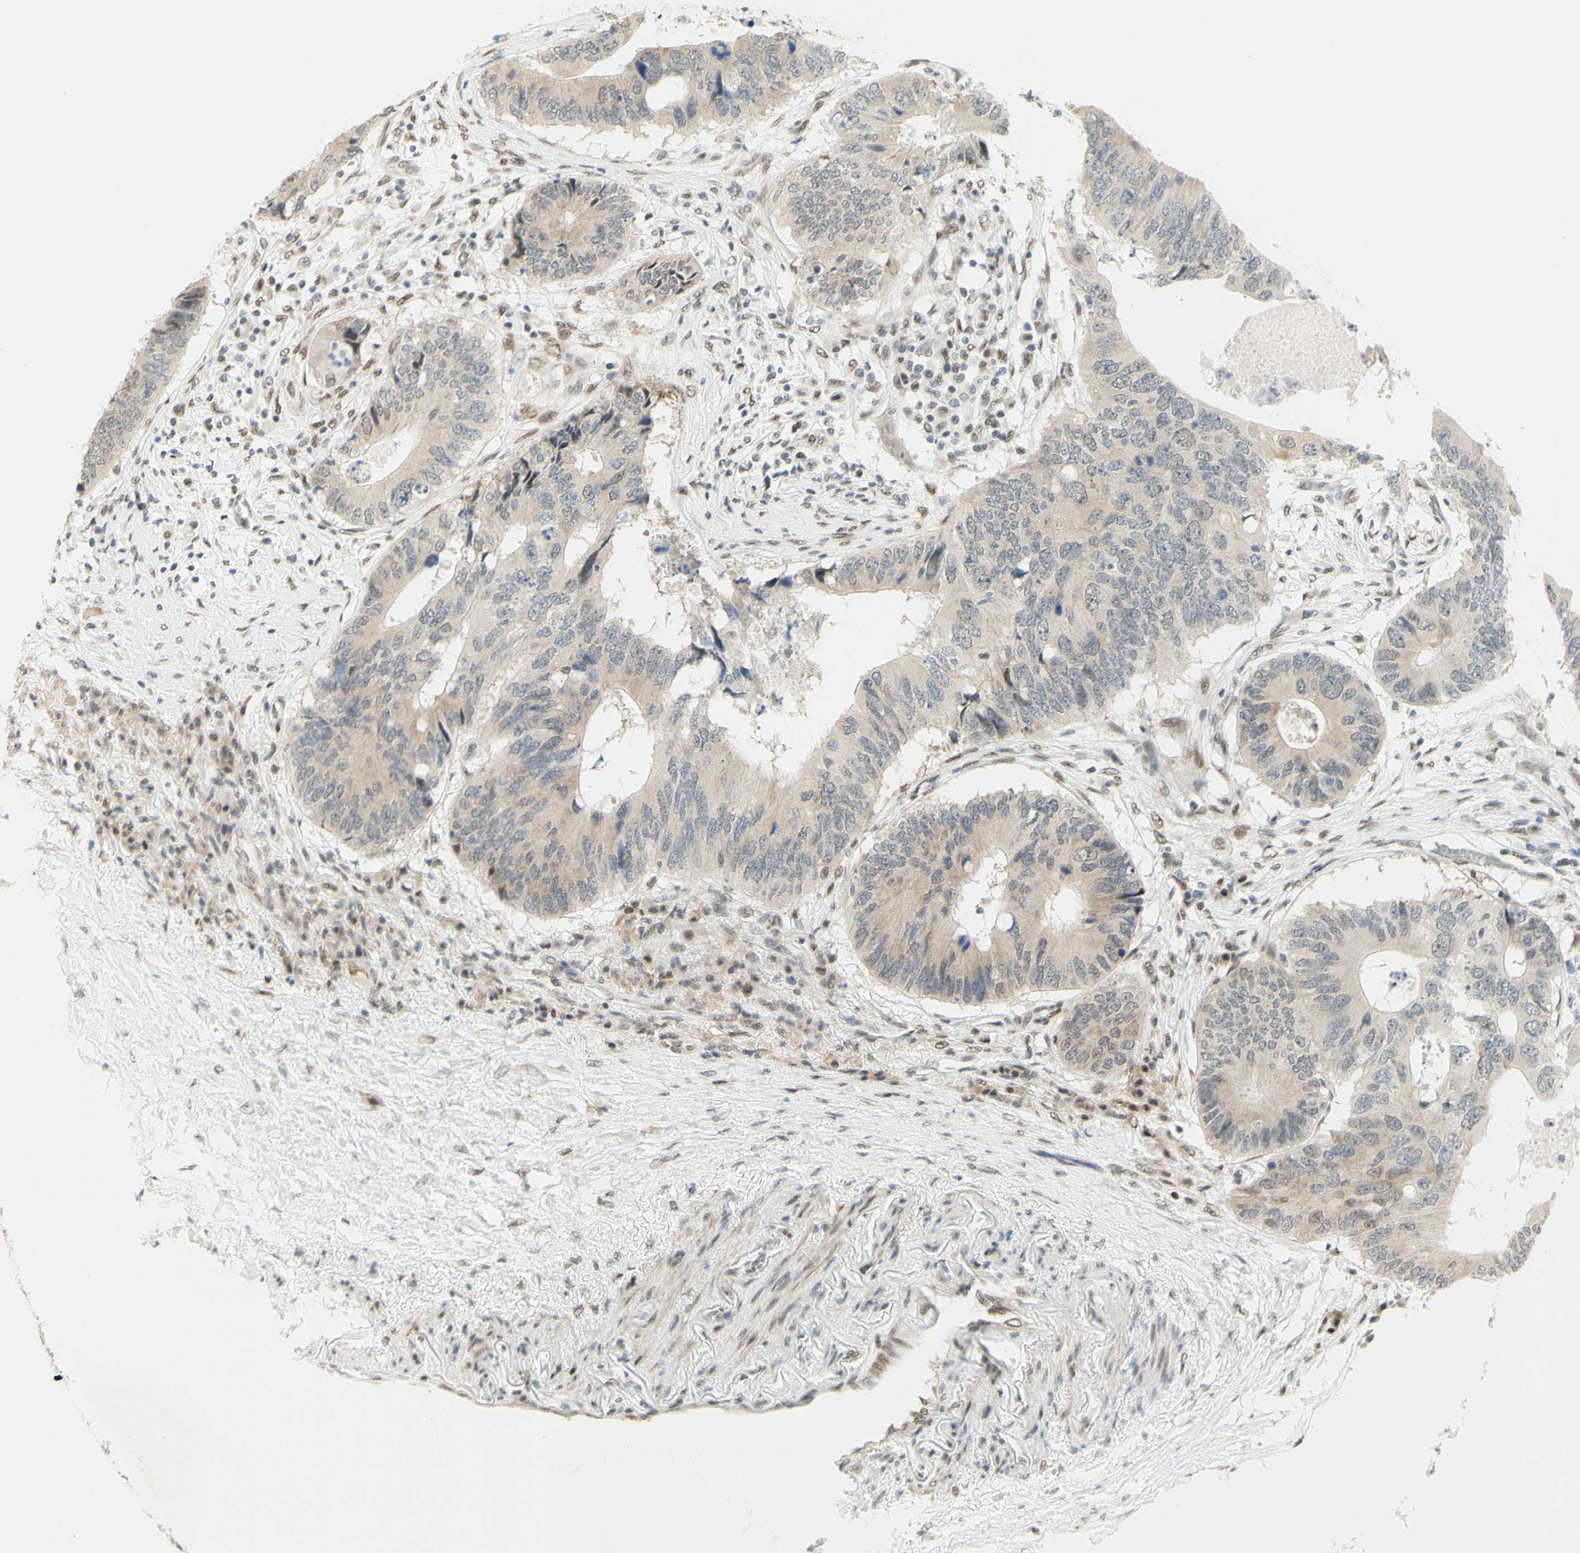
{"staining": {"intensity": "weak", "quantity": ">75%", "location": "cytoplasmic/membranous"}, "tissue": "colorectal cancer", "cell_type": "Tumor cells", "image_type": "cancer", "snomed": [{"axis": "morphology", "description": "Adenocarcinoma, NOS"}, {"axis": "topography", "description": "Colon"}], "caption": "Protein analysis of adenocarcinoma (colorectal) tissue shows weak cytoplasmic/membranous expression in approximately >75% of tumor cells. The staining was performed using DAB to visualize the protein expression in brown, while the nuclei were stained in blue with hematoxylin (Magnification: 20x).", "gene": "DDX1", "patient": {"sex": "male", "age": 71}}